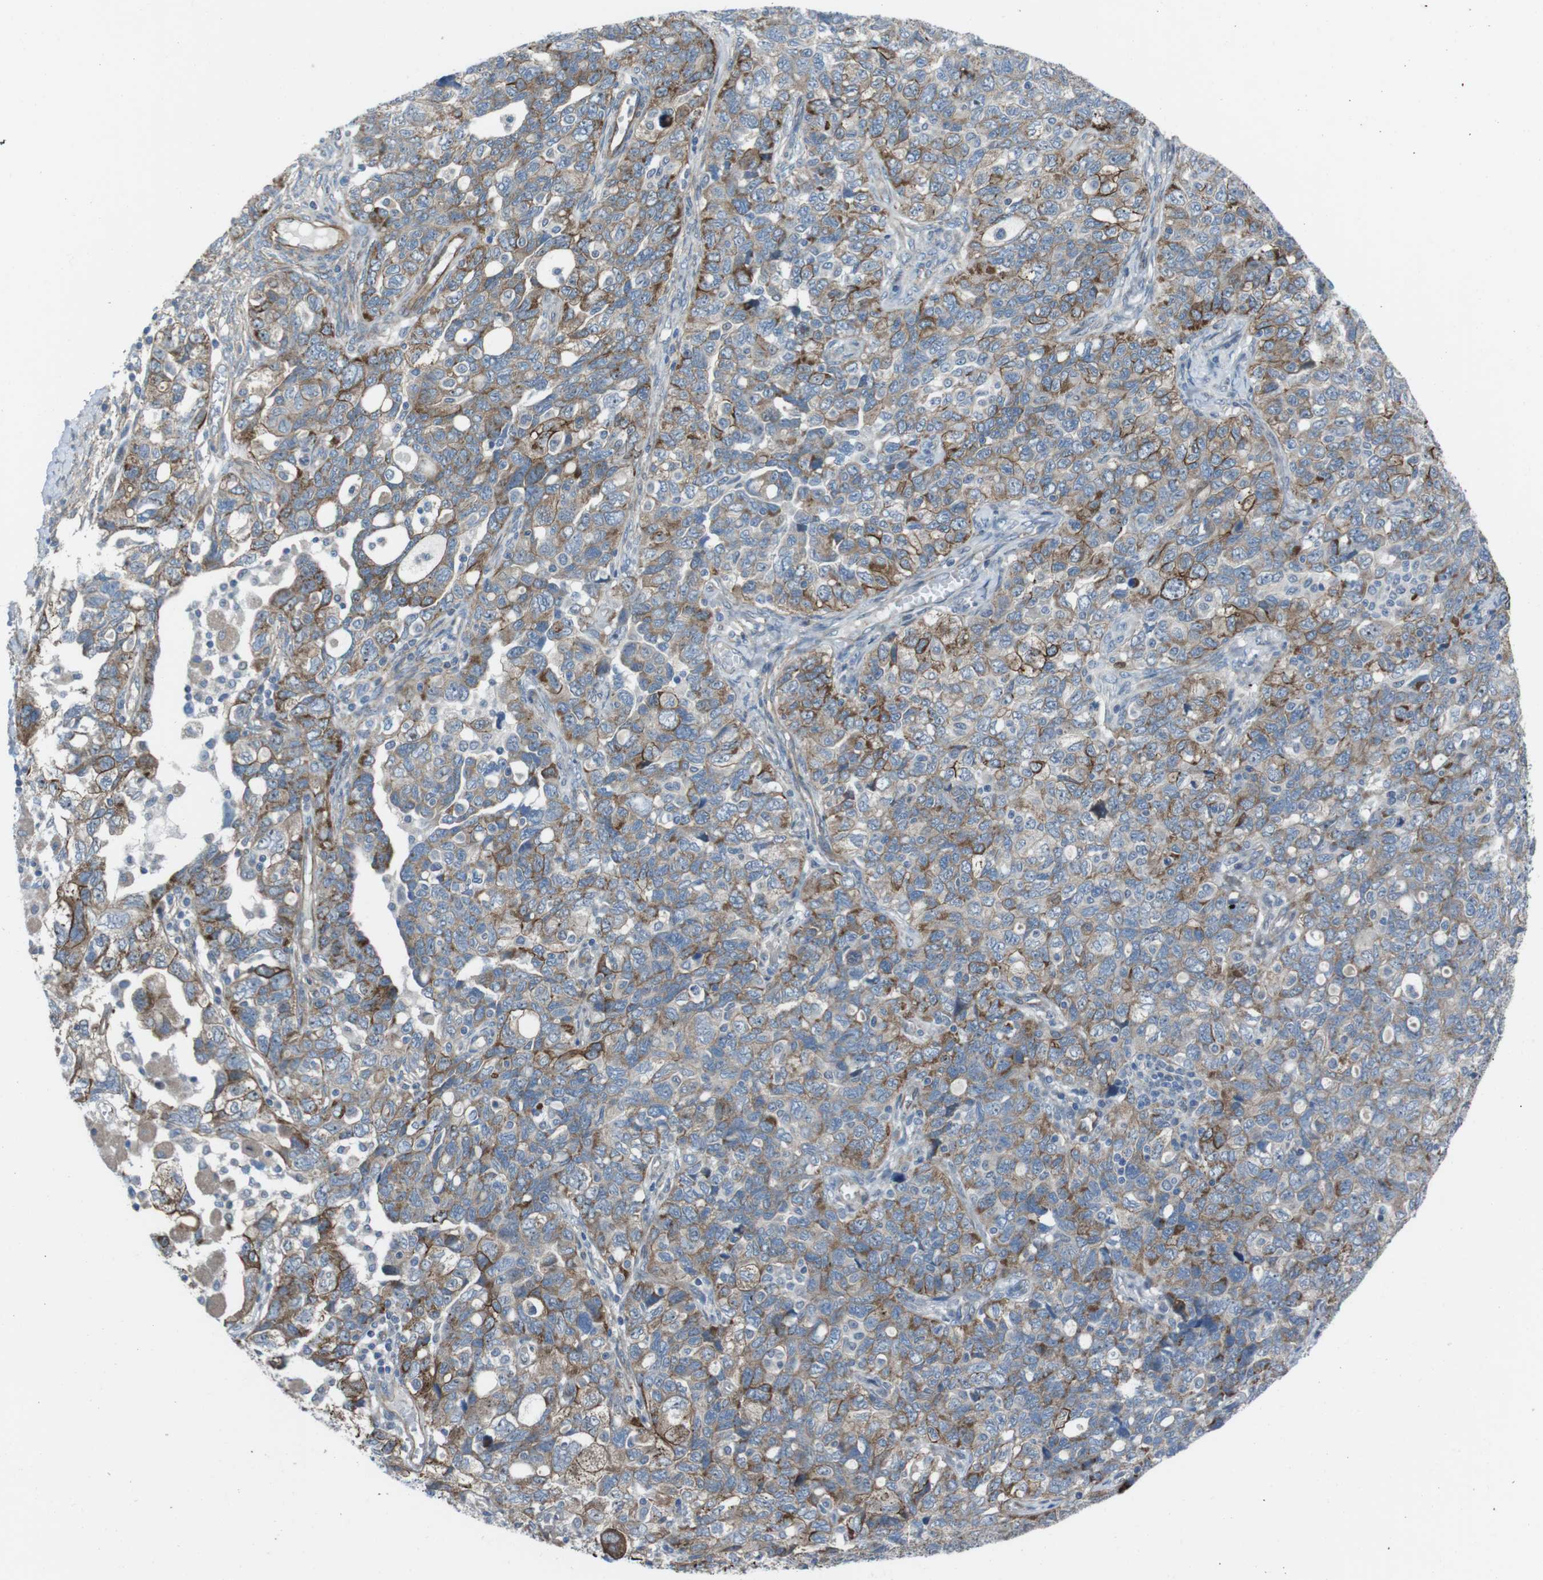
{"staining": {"intensity": "moderate", "quantity": "25%-75%", "location": "cytoplasmic/membranous"}, "tissue": "ovarian cancer", "cell_type": "Tumor cells", "image_type": "cancer", "snomed": [{"axis": "morphology", "description": "Carcinoma, NOS"}, {"axis": "morphology", "description": "Cystadenocarcinoma, serous, NOS"}, {"axis": "topography", "description": "Ovary"}], "caption": "Ovarian cancer stained with a brown dye exhibits moderate cytoplasmic/membranous positive expression in about 25%-75% of tumor cells.", "gene": "FAM174B", "patient": {"sex": "female", "age": 69}}